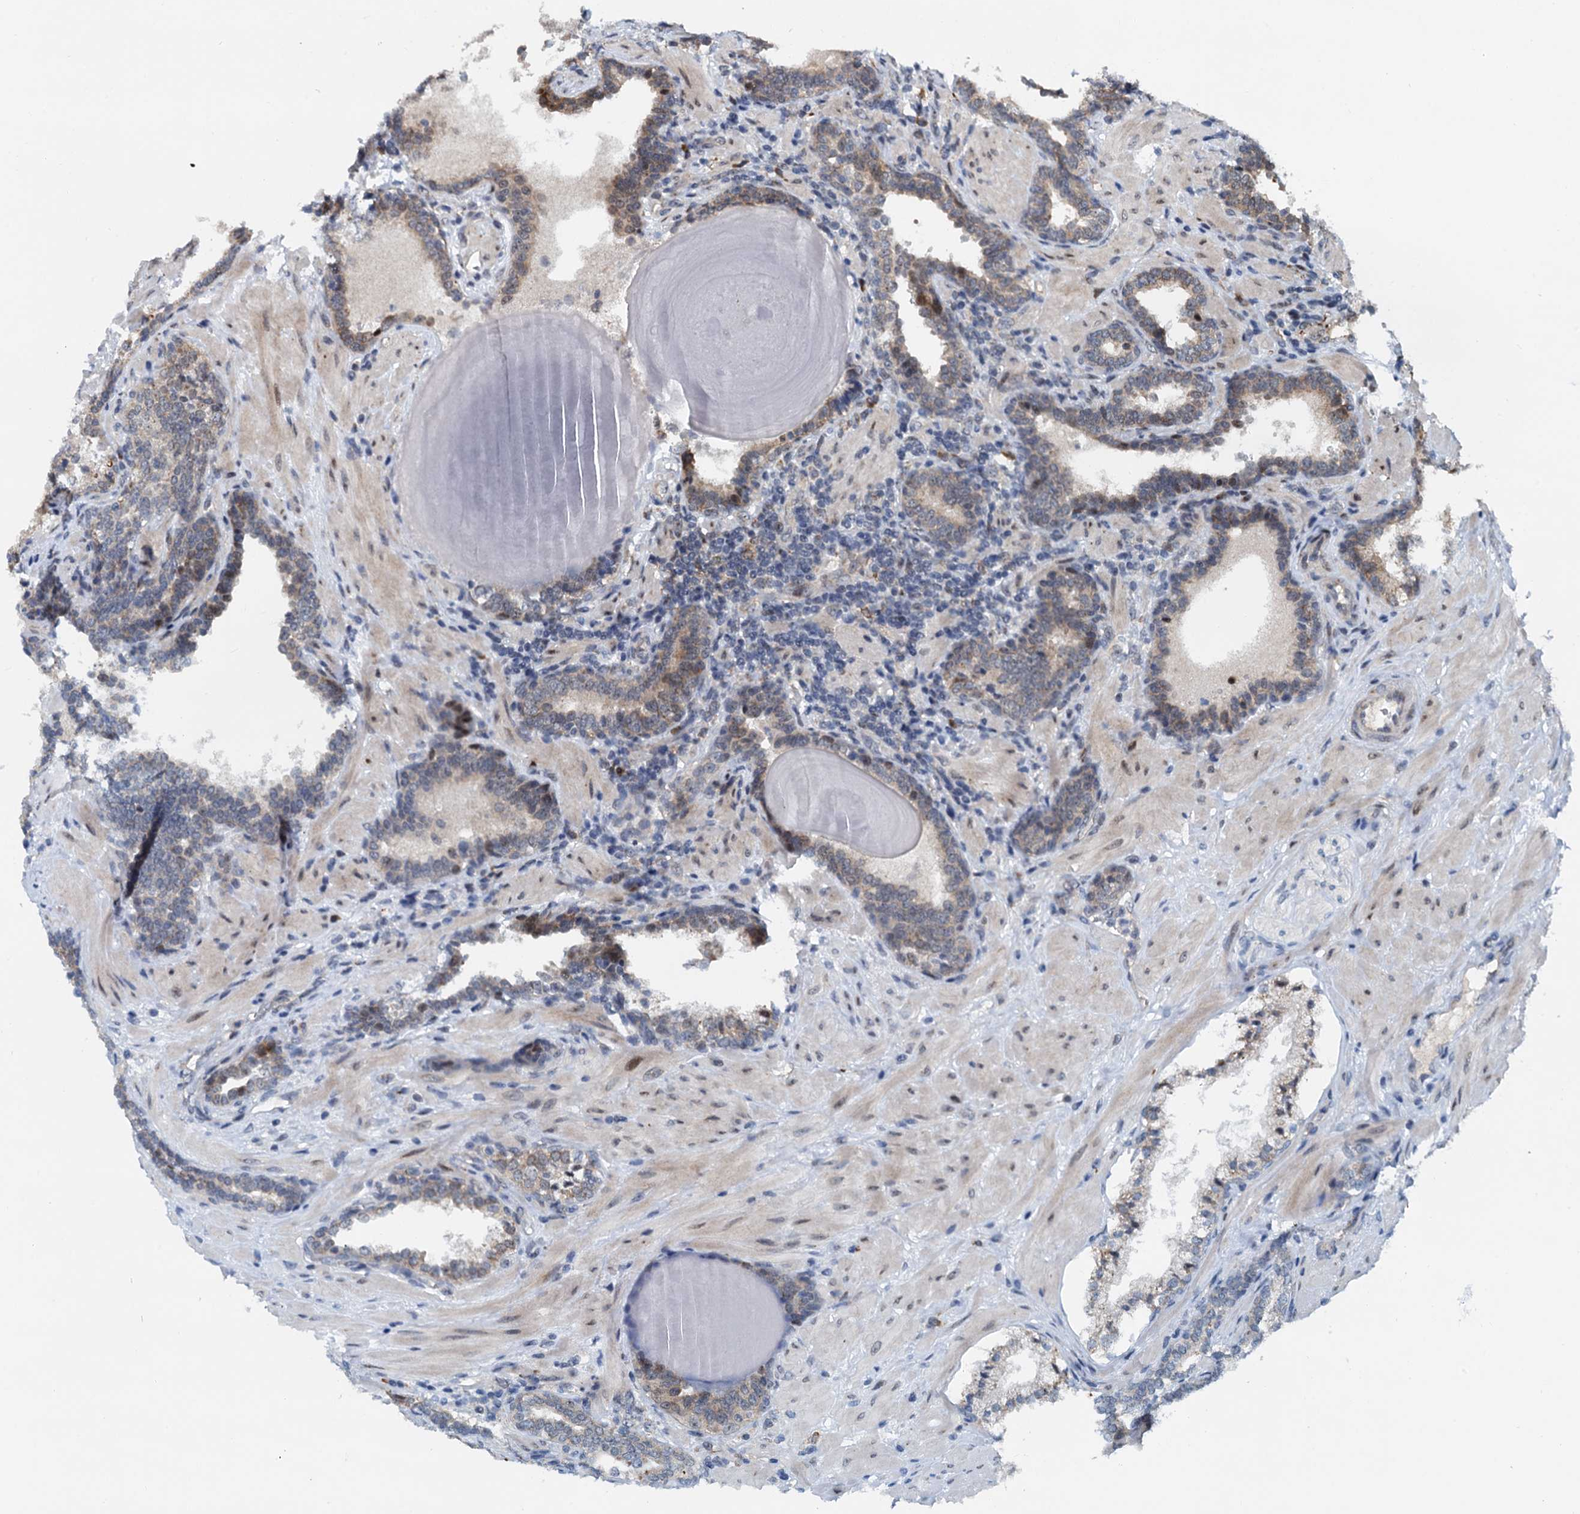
{"staining": {"intensity": "weak", "quantity": "25%-75%", "location": "cytoplasmic/membranous,nuclear"}, "tissue": "prostate cancer", "cell_type": "Tumor cells", "image_type": "cancer", "snomed": [{"axis": "morphology", "description": "Adenocarcinoma, Low grade"}, {"axis": "topography", "description": "Prostate"}], "caption": "Immunohistochemistry (IHC) photomicrograph of neoplastic tissue: prostate low-grade adenocarcinoma stained using immunohistochemistry (IHC) shows low levels of weak protein expression localized specifically in the cytoplasmic/membranous and nuclear of tumor cells, appearing as a cytoplasmic/membranous and nuclear brown color.", "gene": "DNAJC21", "patient": {"sex": "male", "age": 60}}